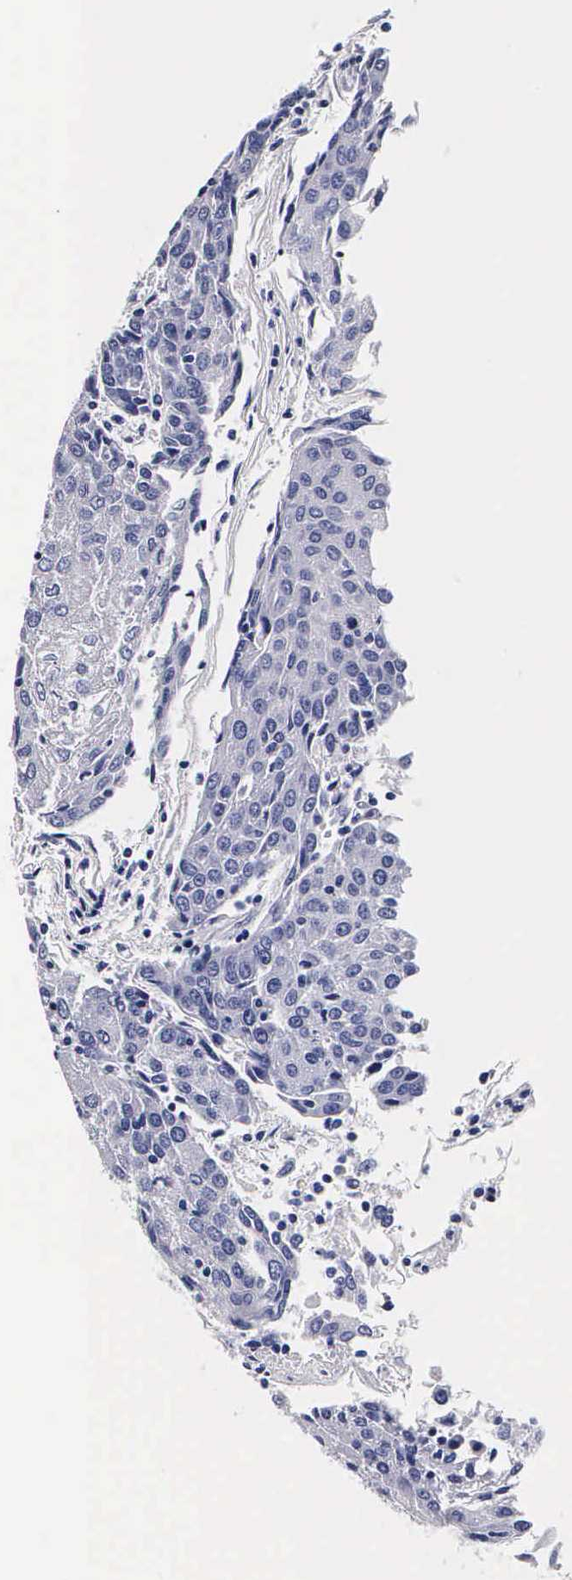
{"staining": {"intensity": "negative", "quantity": "none", "location": "none"}, "tissue": "urothelial cancer", "cell_type": "Tumor cells", "image_type": "cancer", "snomed": [{"axis": "morphology", "description": "Urothelial carcinoma, High grade"}, {"axis": "topography", "description": "Urinary bladder"}], "caption": "IHC image of neoplastic tissue: human high-grade urothelial carcinoma stained with DAB (3,3'-diaminobenzidine) demonstrates no significant protein positivity in tumor cells. (Stains: DAB (3,3'-diaminobenzidine) IHC with hematoxylin counter stain, Microscopy: brightfield microscopy at high magnification).", "gene": "IAPP", "patient": {"sex": "female", "age": 85}}